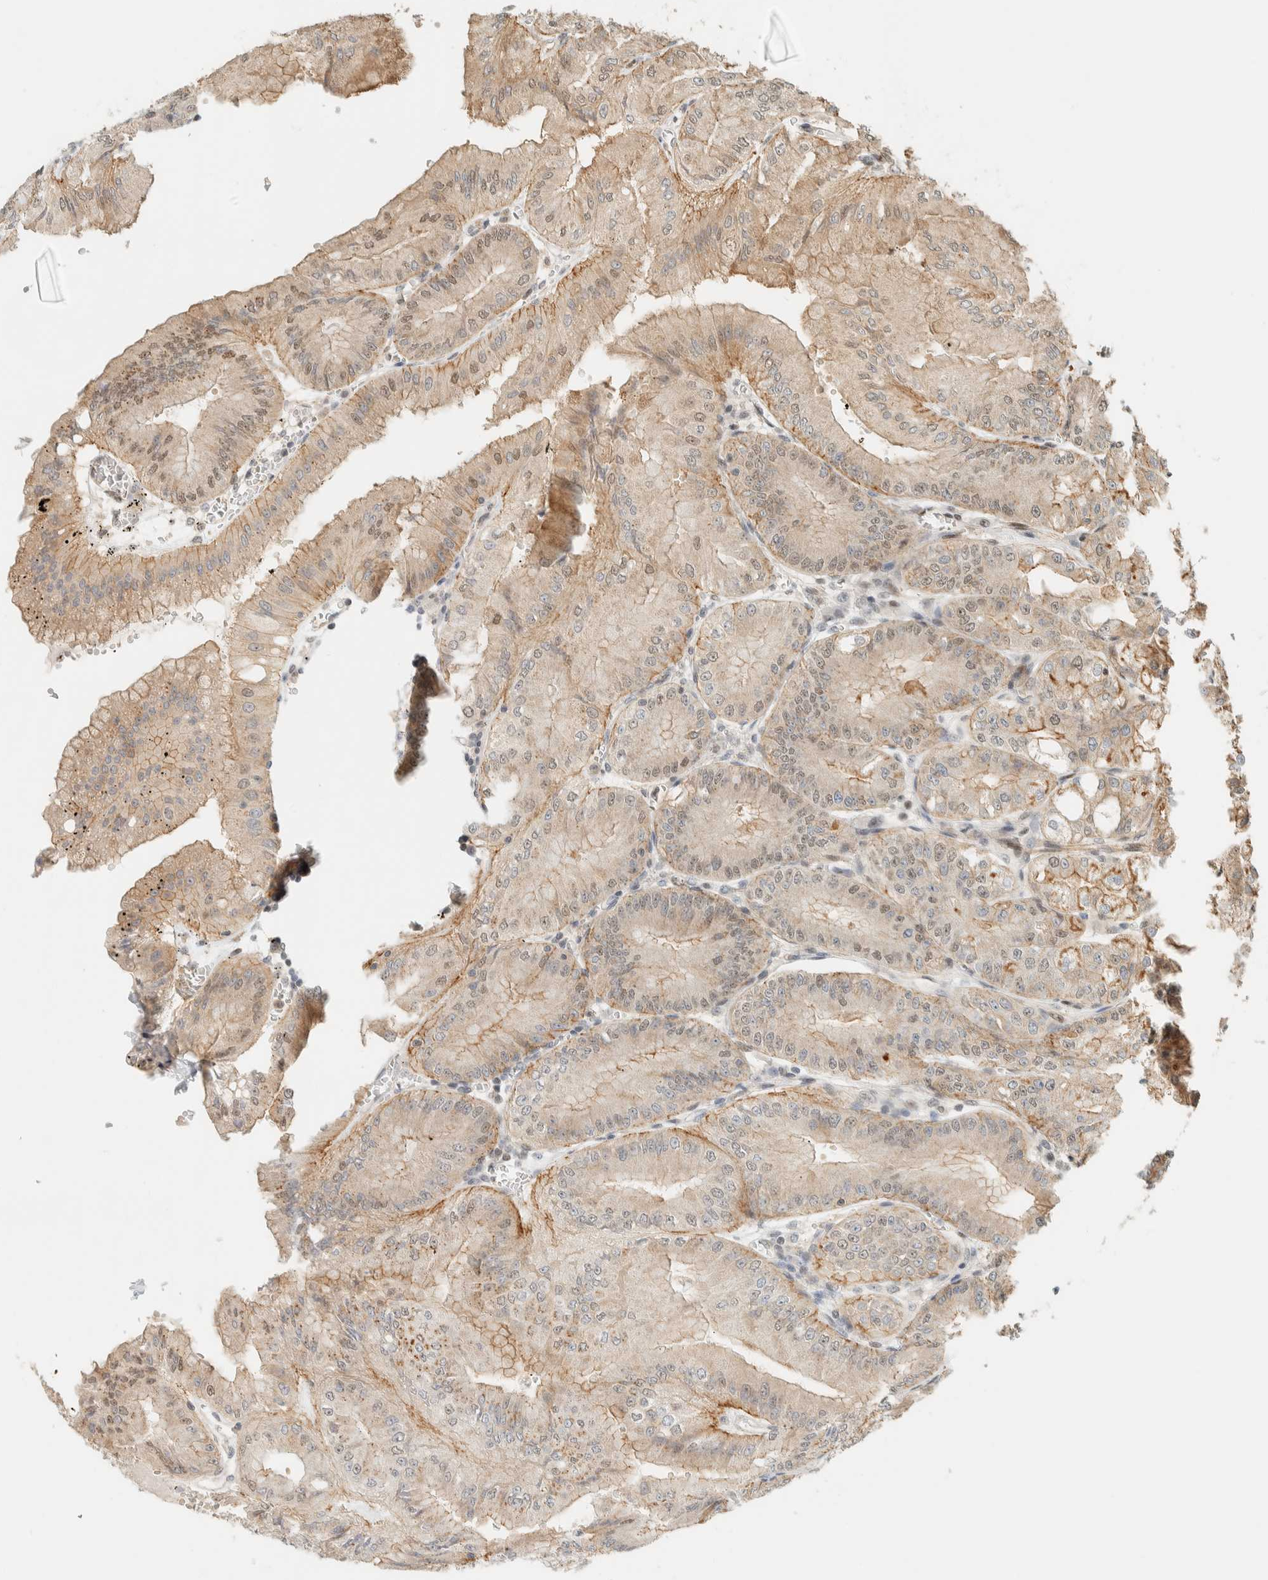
{"staining": {"intensity": "moderate", "quantity": ">75%", "location": "cytoplasmic/membranous"}, "tissue": "stomach", "cell_type": "Glandular cells", "image_type": "normal", "snomed": [{"axis": "morphology", "description": "Normal tissue, NOS"}, {"axis": "topography", "description": "Stomach, lower"}], "caption": "Immunohistochemical staining of normal human stomach demonstrates moderate cytoplasmic/membranous protein staining in approximately >75% of glandular cells.", "gene": "ARFGEF1", "patient": {"sex": "male", "age": 71}}